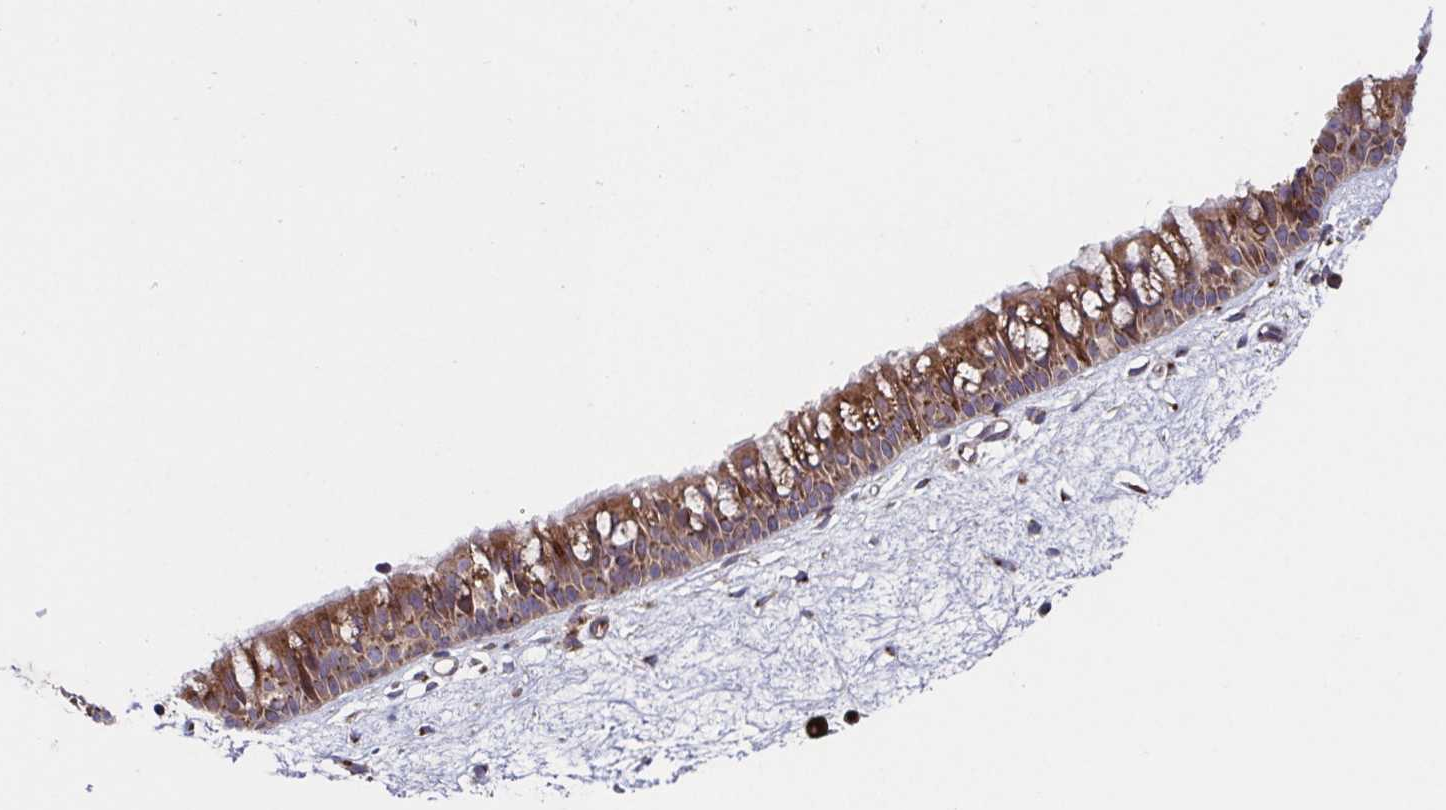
{"staining": {"intensity": "strong", "quantity": ">75%", "location": "cytoplasmic/membranous"}, "tissue": "nasopharynx", "cell_type": "Respiratory epithelial cells", "image_type": "normal", "snomed": [{"axis": "morphology", "description": "Normal tissue, NOS"}, {"axis": "topography", "description": "Nasopharynx"}], "caption": "Immunohistochemistry image of unremarkable nasopharynx: human nasopharynx stained using IHC demonstrates high levels of strong protein expression localized specifically in the cytoplasmic/membranous of respiratory epithelial cells, appearing as a cytoplasmic/membranous brown color.", "gene": "COPB1", "patient": {"sex": "male", "age": 69}}